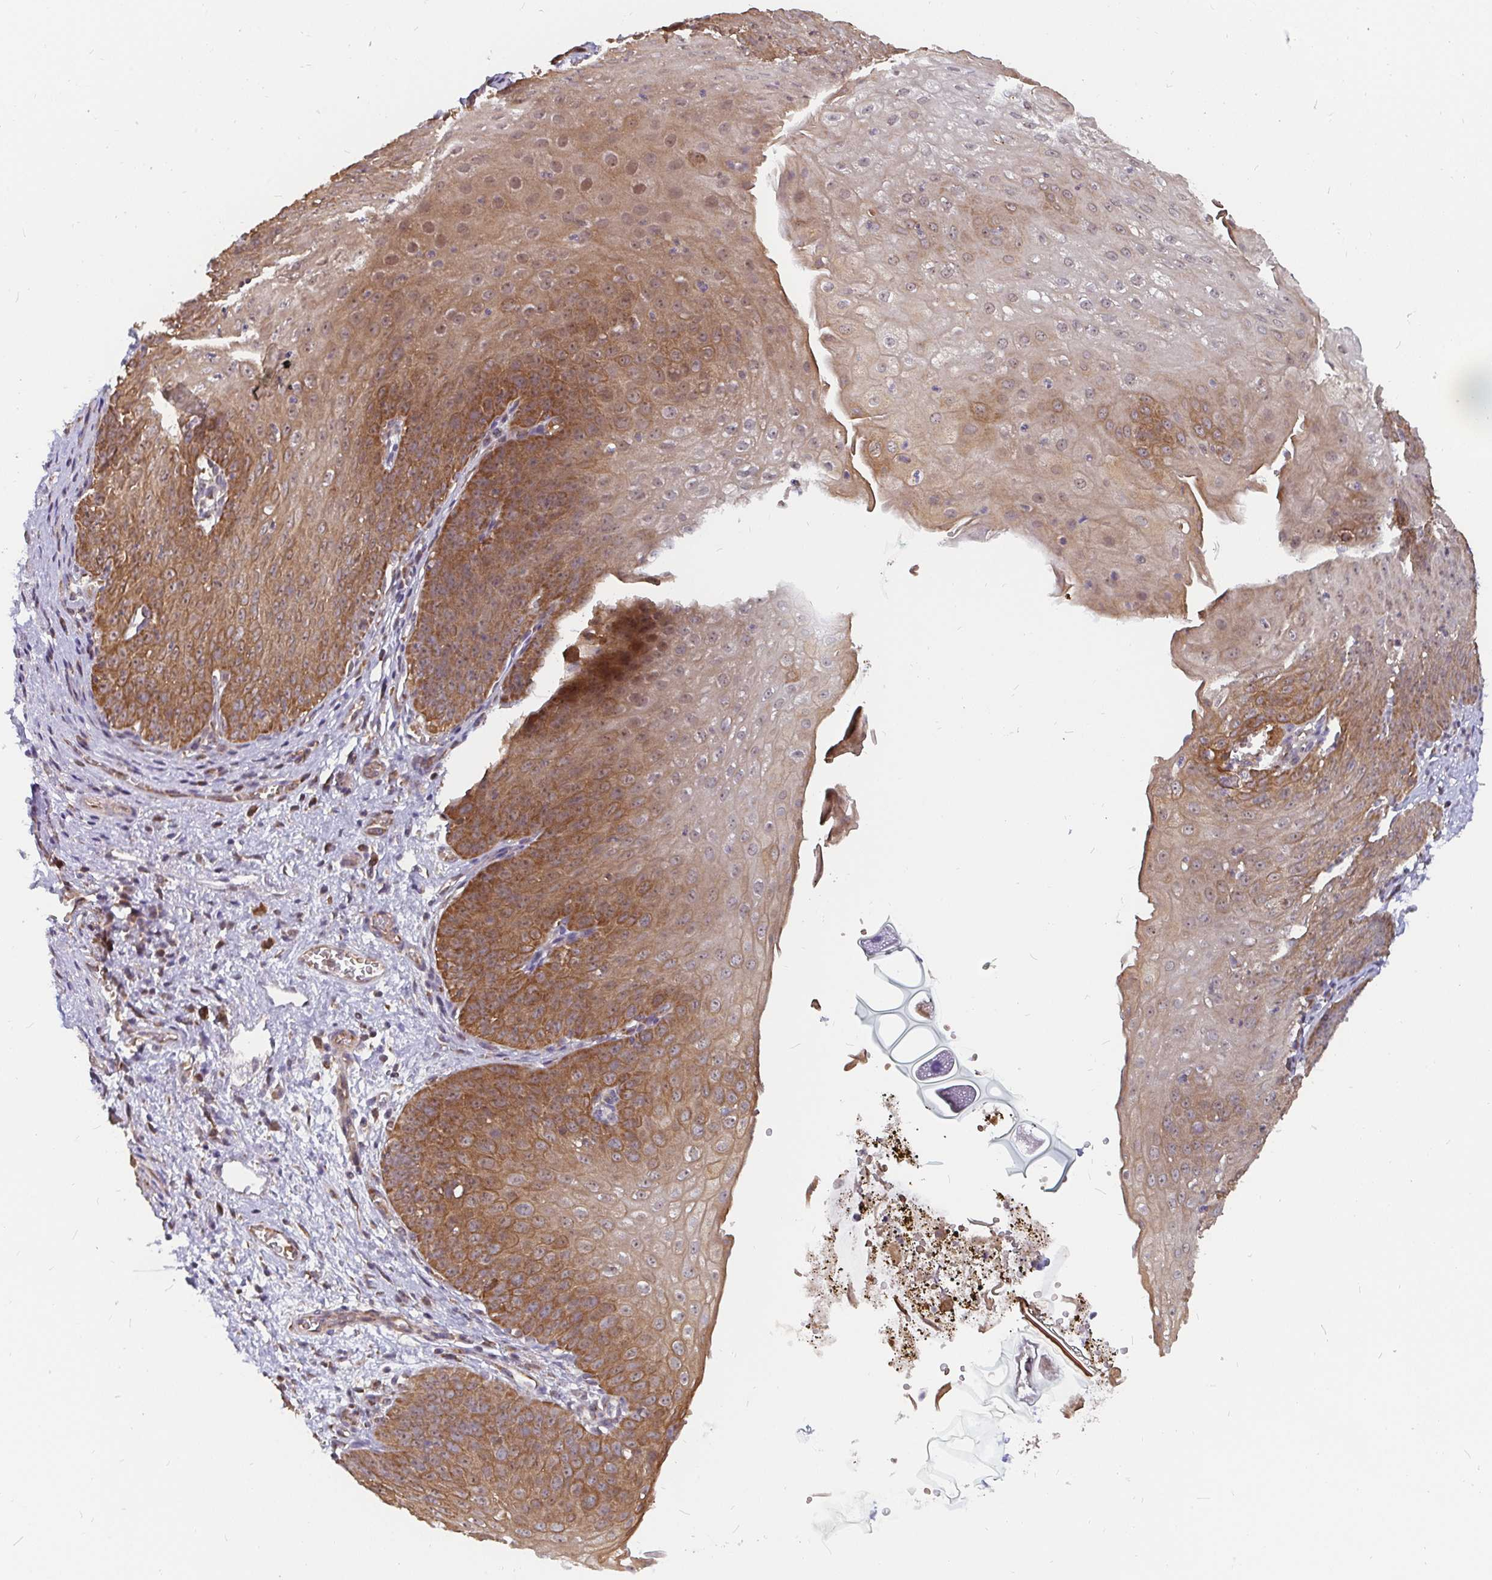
{"staining": {"intensity": "moderate", "quantity": "25%-75%", "location": "cytoplasmic/membranous,nuclear"}, "tissue": "esophagus", "cell_type": "Squamous epithelial cells", "image_type": "normal", "snomed": [{"axis": "morphology", "description": "Normal tissue, NOS"}, {"axis": "topography", "description": "Esophagus"}], "caption": "This micrograph reveals immunohistochemistry (IHC) staining of unremarkable esophagus, with medium moderate cytoplasmic/membranous,nuclear expression in about 25%-75% of squamous epithelial cells.", "gene": "PDF", "patient": {"sex": "male", "age": 71}}